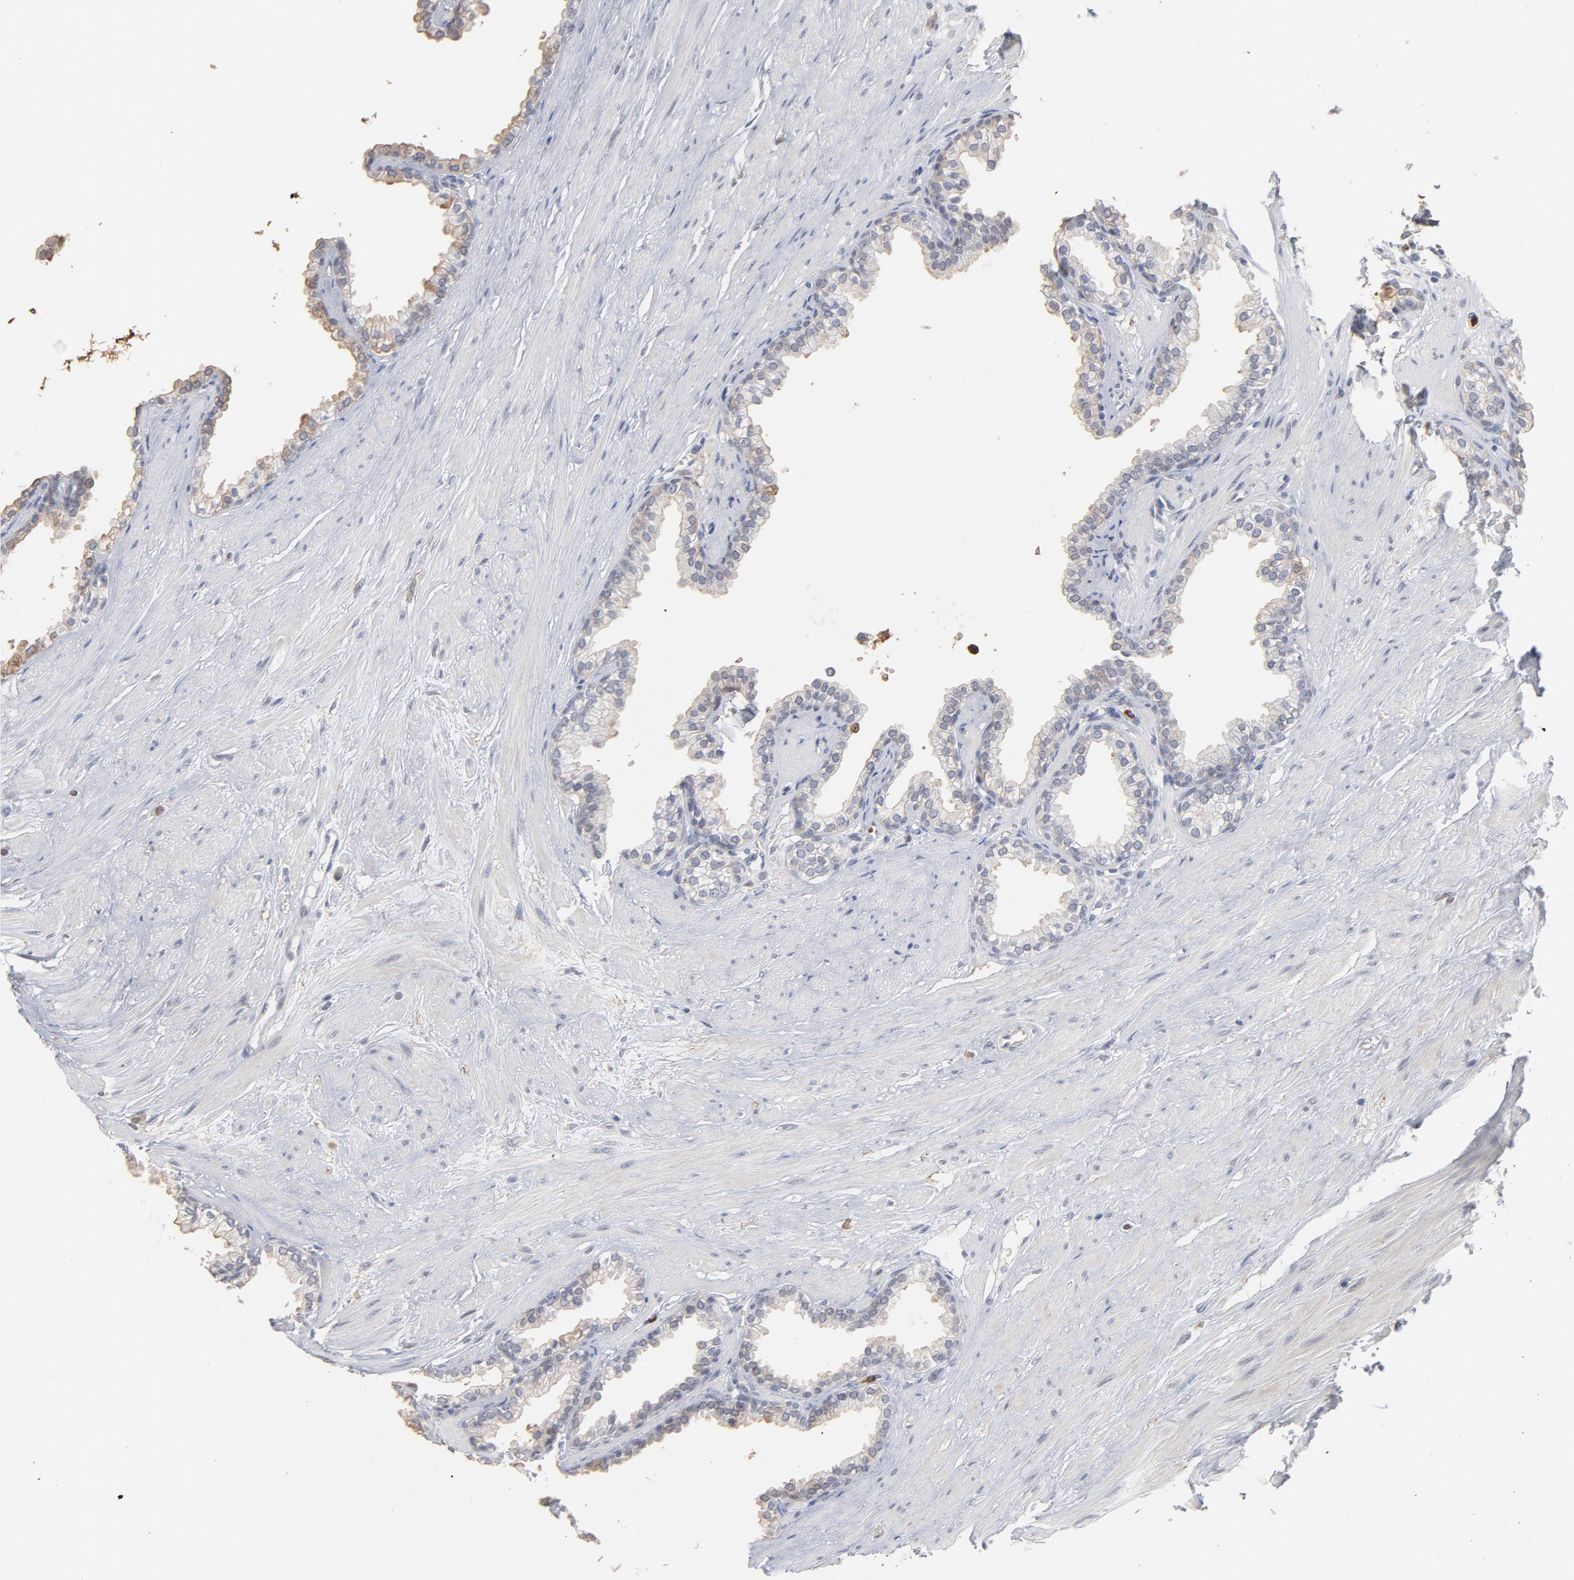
{"staining": {"intensity": "moderate", "quantity": "25%-75%", "location": "cytoplasmic/membranous,nuclear"}, "tissue": "prostate", "cell_type": "Glandular cells", "image_type": "normal", "snomed": [{"axis": "morphology", "description": "Normal tissue, NOS"}, {"axis": "topography", "description": "Prostate"}], "caption": "Protein expression analysis of unremarkable prostate demonstrates moderate cytoplasmic/membranous,nuclear expression in about 25%-75% of glandular cells. The protein is shown in brown color, while the nuclei are stained blue.", "gene": "PNMA1", "patient": {"sex": "male", "age": 64}}